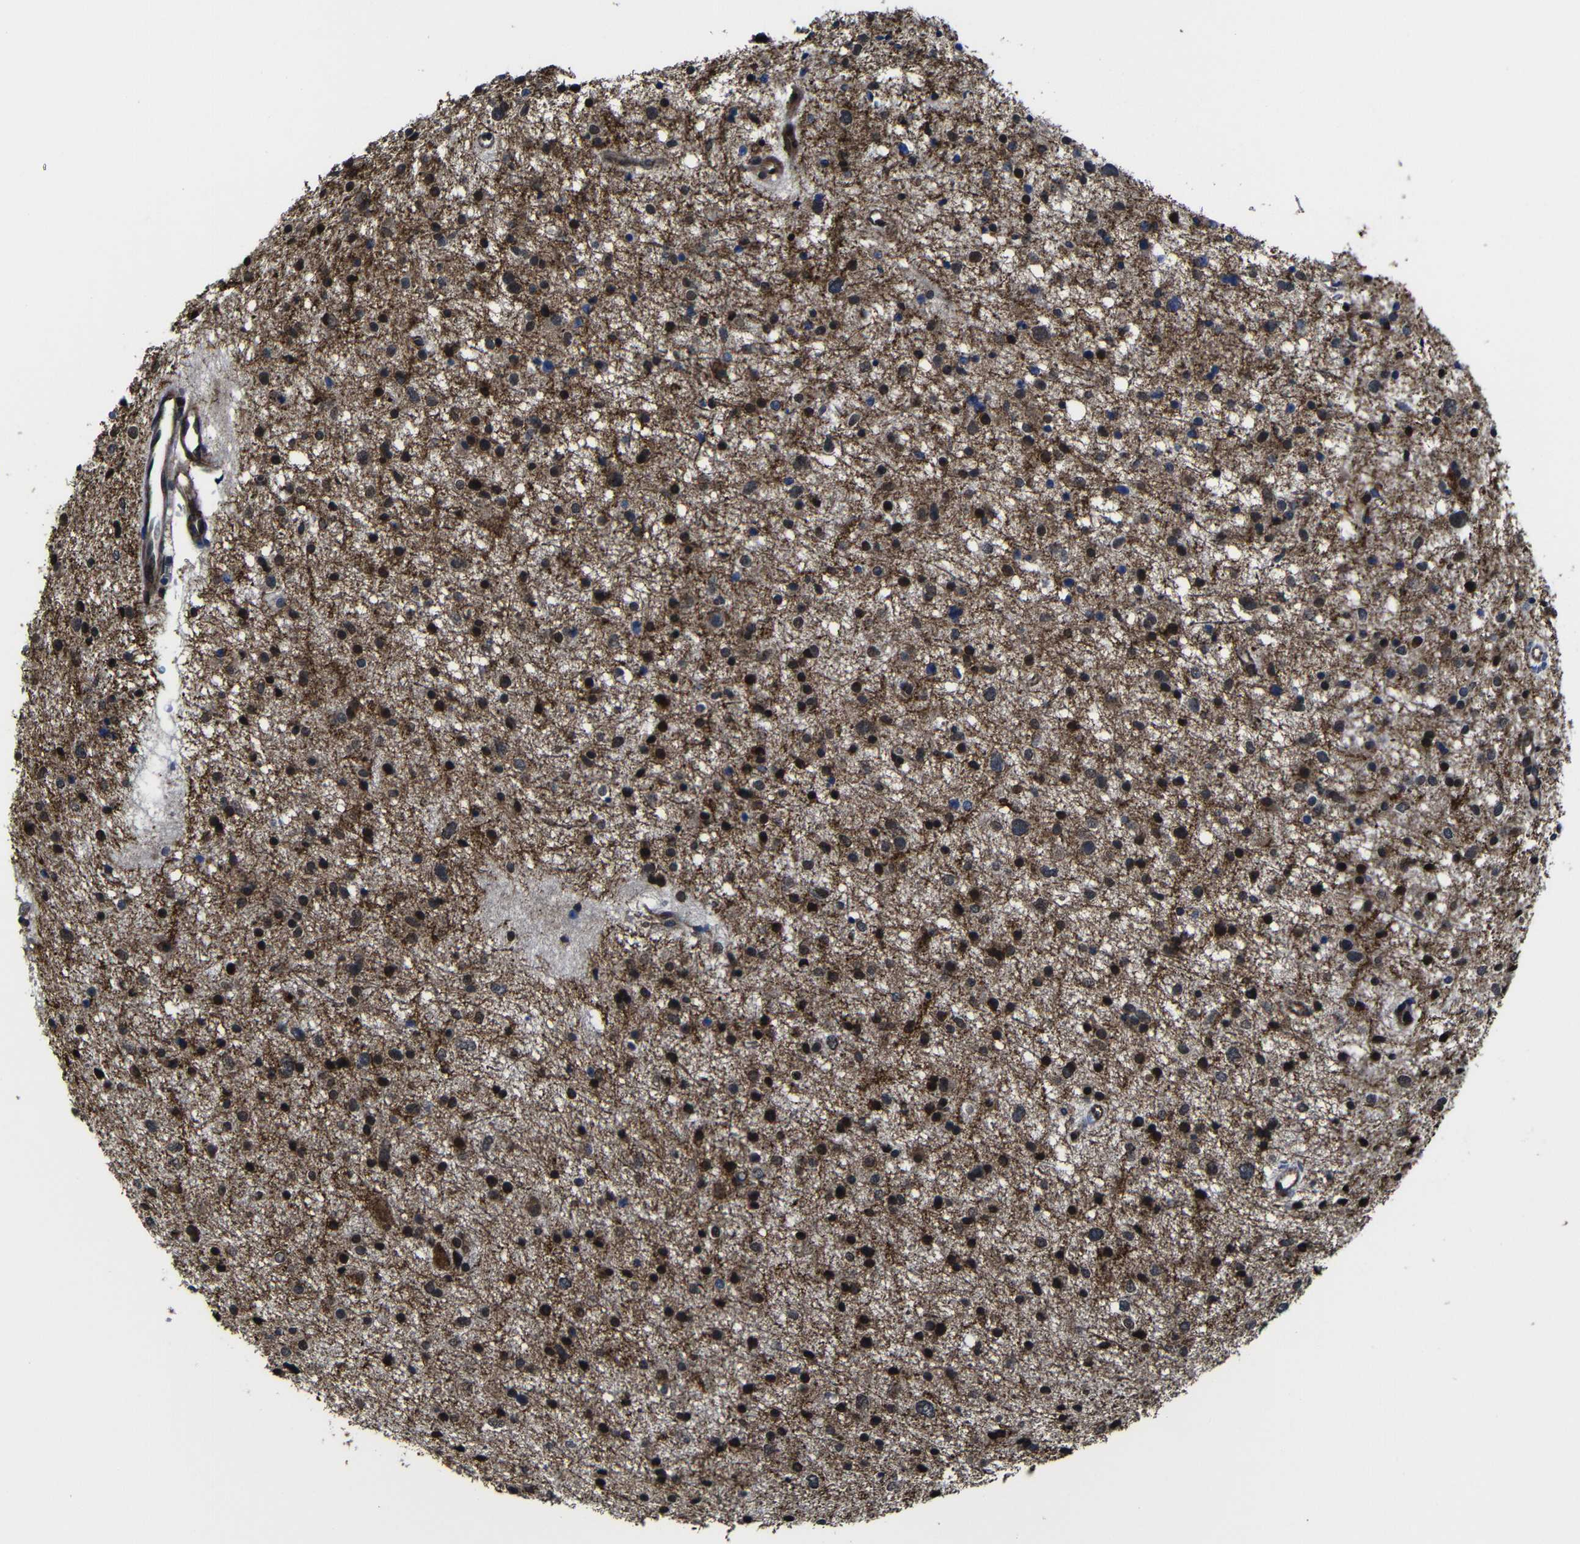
{"staining": {"intensity": "moderate", "quantity": ">75%", "location": "cytoplasmic/membranous,nuclear"}, "tissue": "glioma", "cell_type": "Tumor cells", "image_type": "cancer", "snomed": [{"axis": "morphology", "description": "Glioma, malignant, Low grade"}, {"axis": "topography", "description": "Brain"}], "caption": "The histopathology image exhibits immunohistochemical staining of glioma. There is moderate cytoplasmic/membranous and nuclear staining is identified in approximately >75% of tumor cells.", "gene": "KIAA0513", "patient": {"sex": "female", "age": 37}}